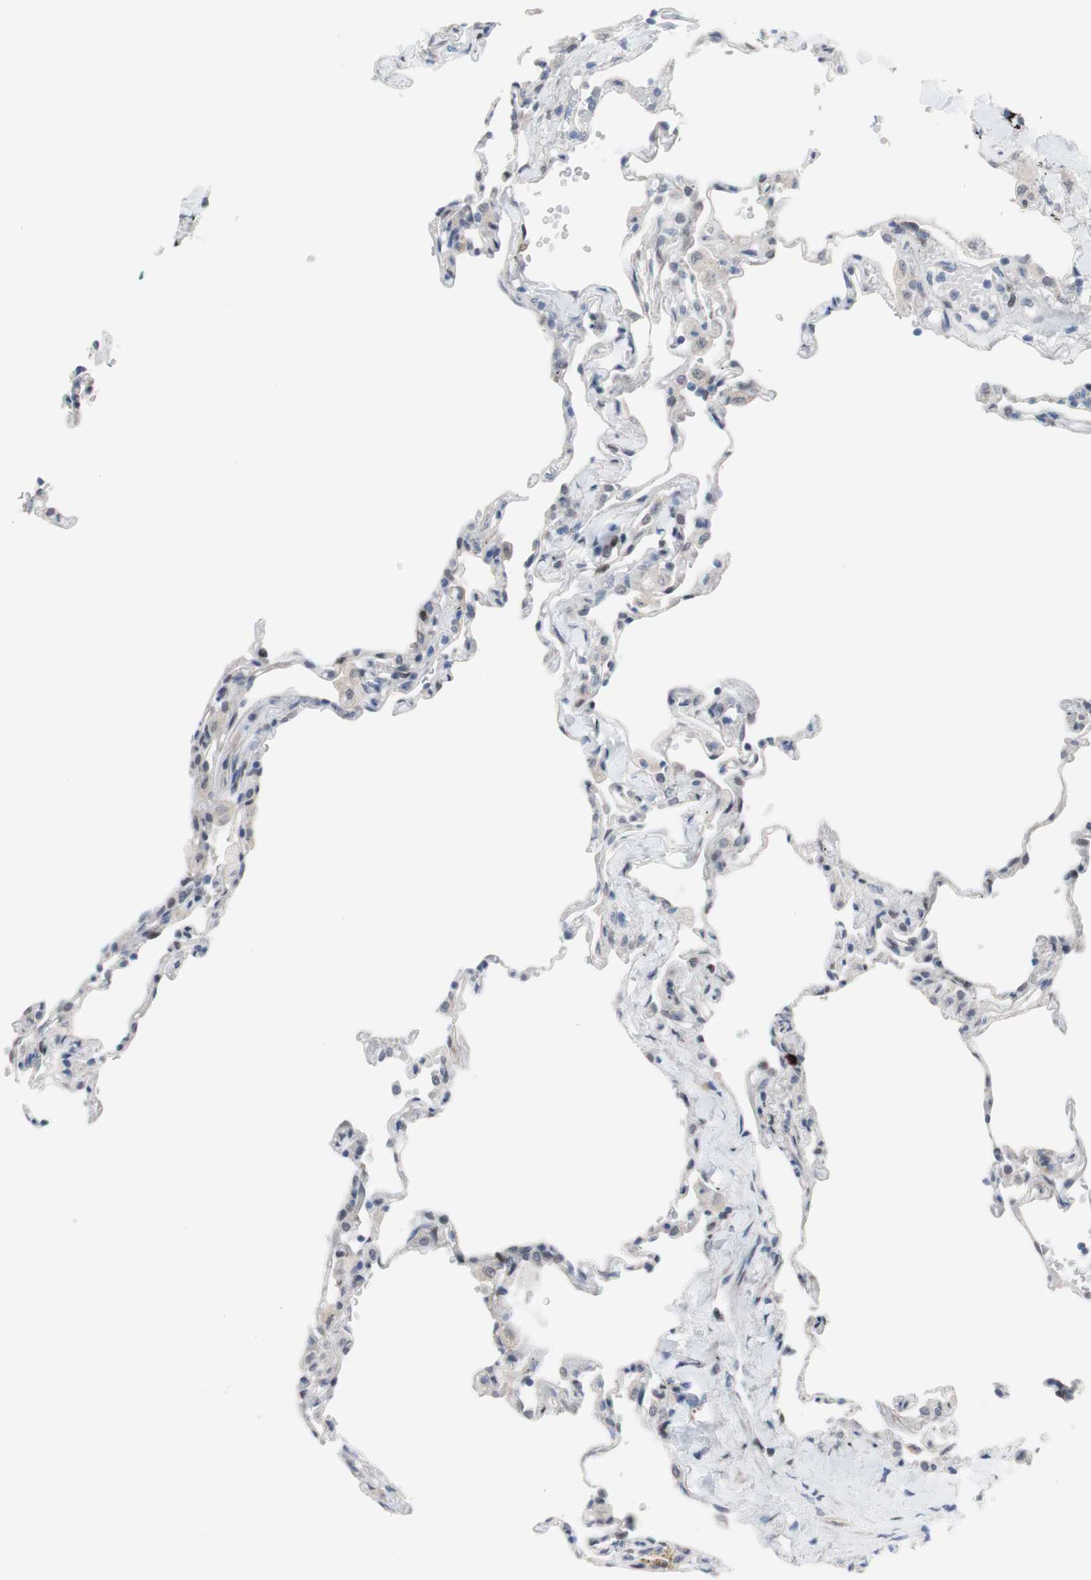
{"staining": {"intensity": "weak", "quantity": "<25%", "location": "cytoplasmic/membranous,nuclear"}, "tissue": "lung", "cell_type": "Alveolar cells", "image_type": "normal", "snomed": [{"axis": "morphology", "description": "Normal tissue, NOS"}, {"axis": "topography", "description": "Lung"}], "caption": "DAB (3,3'-diaminobenzidine) immunohistochemical staining of normal human lung reveals no significant positivity in alveolar cells. (Brightfield microscopy of DAB IHC at high magnification).", "gene": "PHTF2", "patient": {"sex": "male", "age": 59}}